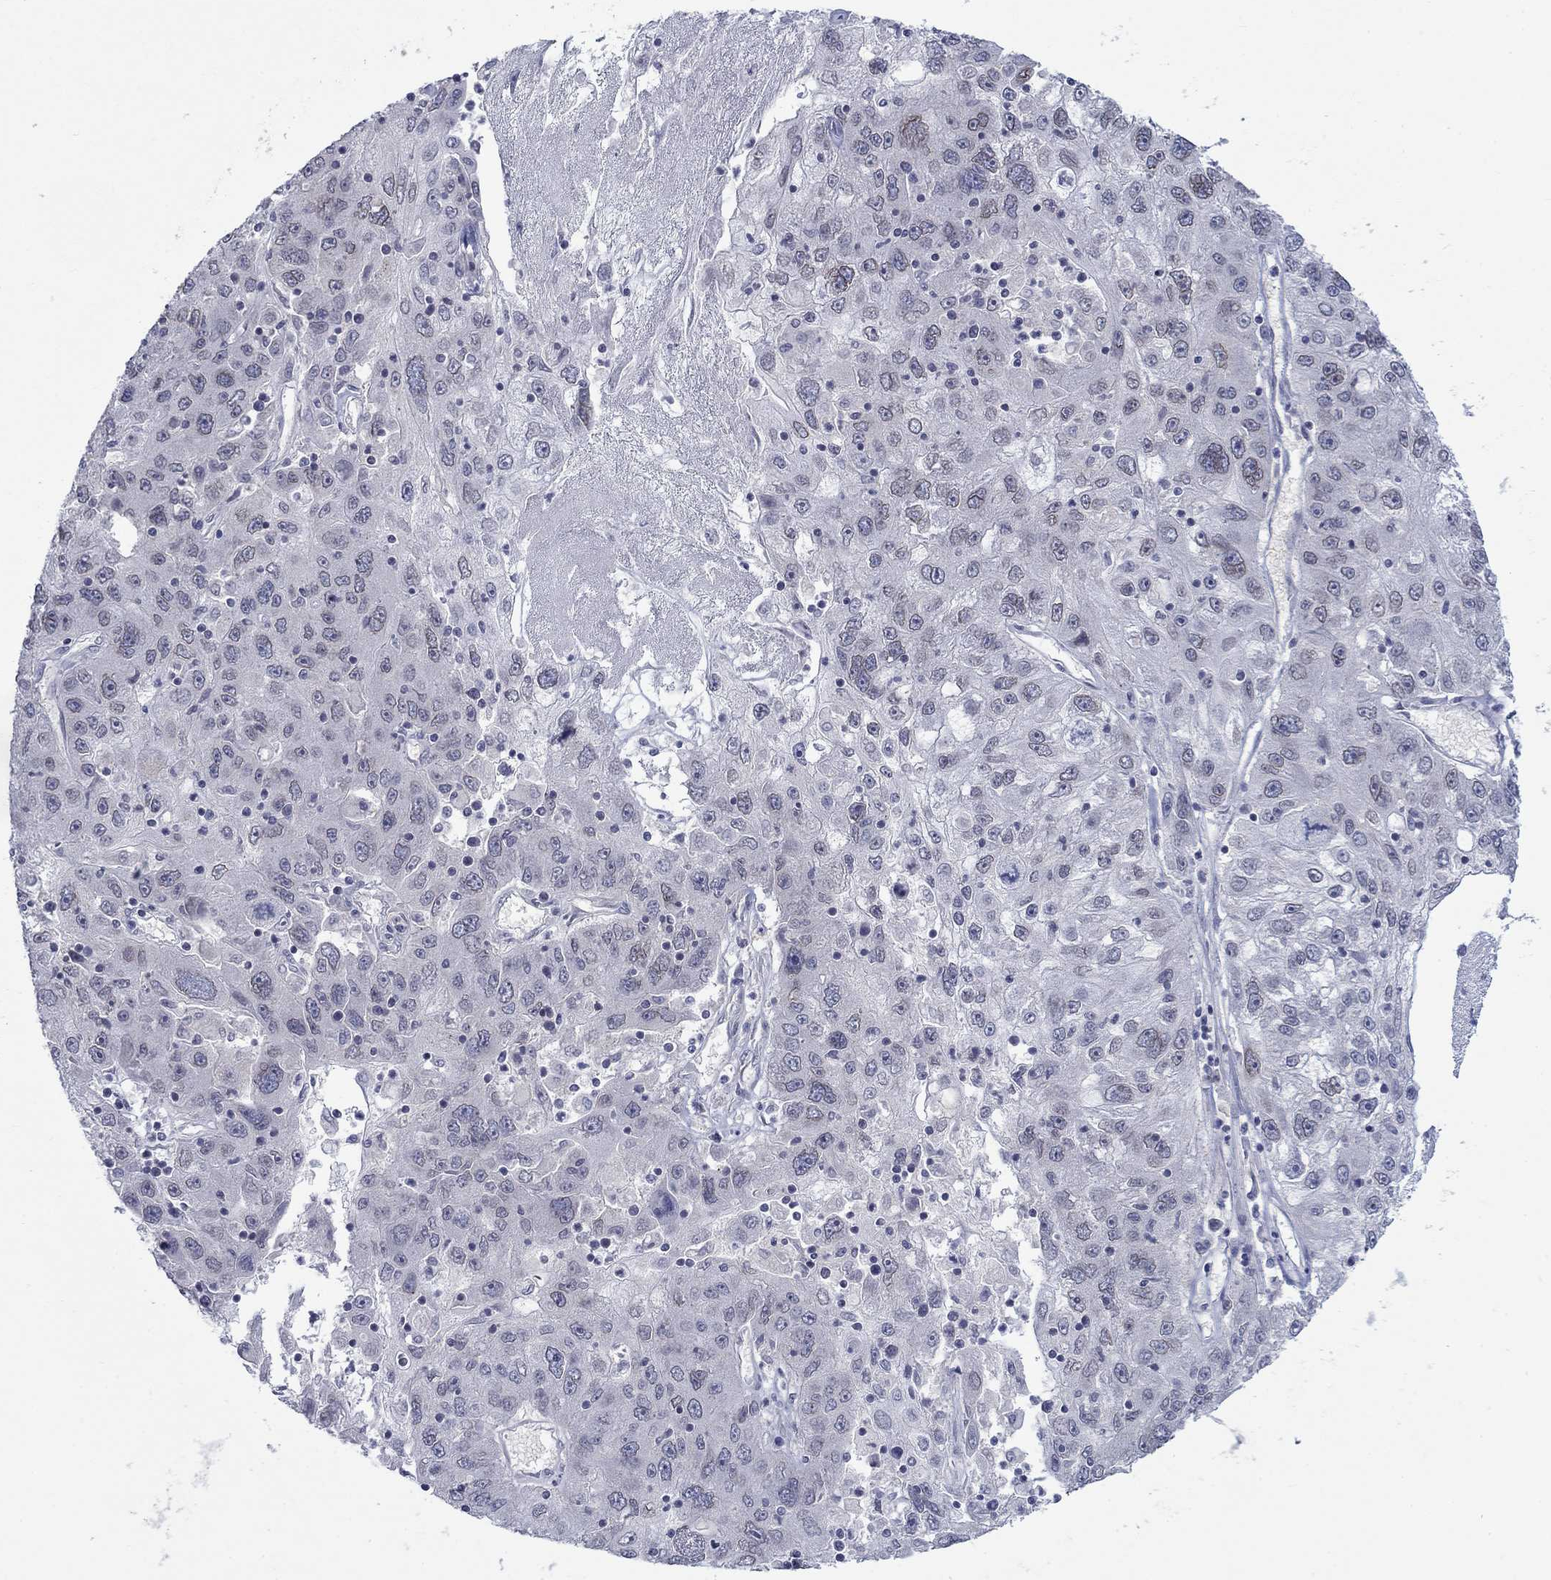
{"staining": {"intensity": "weak", "quantity": "<25%", "location": "cytoplasmic/membranous,nuclear"}, "tissue": "stomach cancer", "cell_type": "Tumor cells", "image_type": "cancer", "snomed": [{"axis": "morphology", "description": "Adenocarcinoma, NOS"}, {"axis": "topography", "description": "Stomach"}], "caption": "This micrograph is of adenocarcinoma (stomach) stained with IHC to label a protein in brown with the nuclei are counter-stained blue. There is no expression in tumor cells.", "gene": "NSMF", "patient": {"sex": "male", "age": 56}}